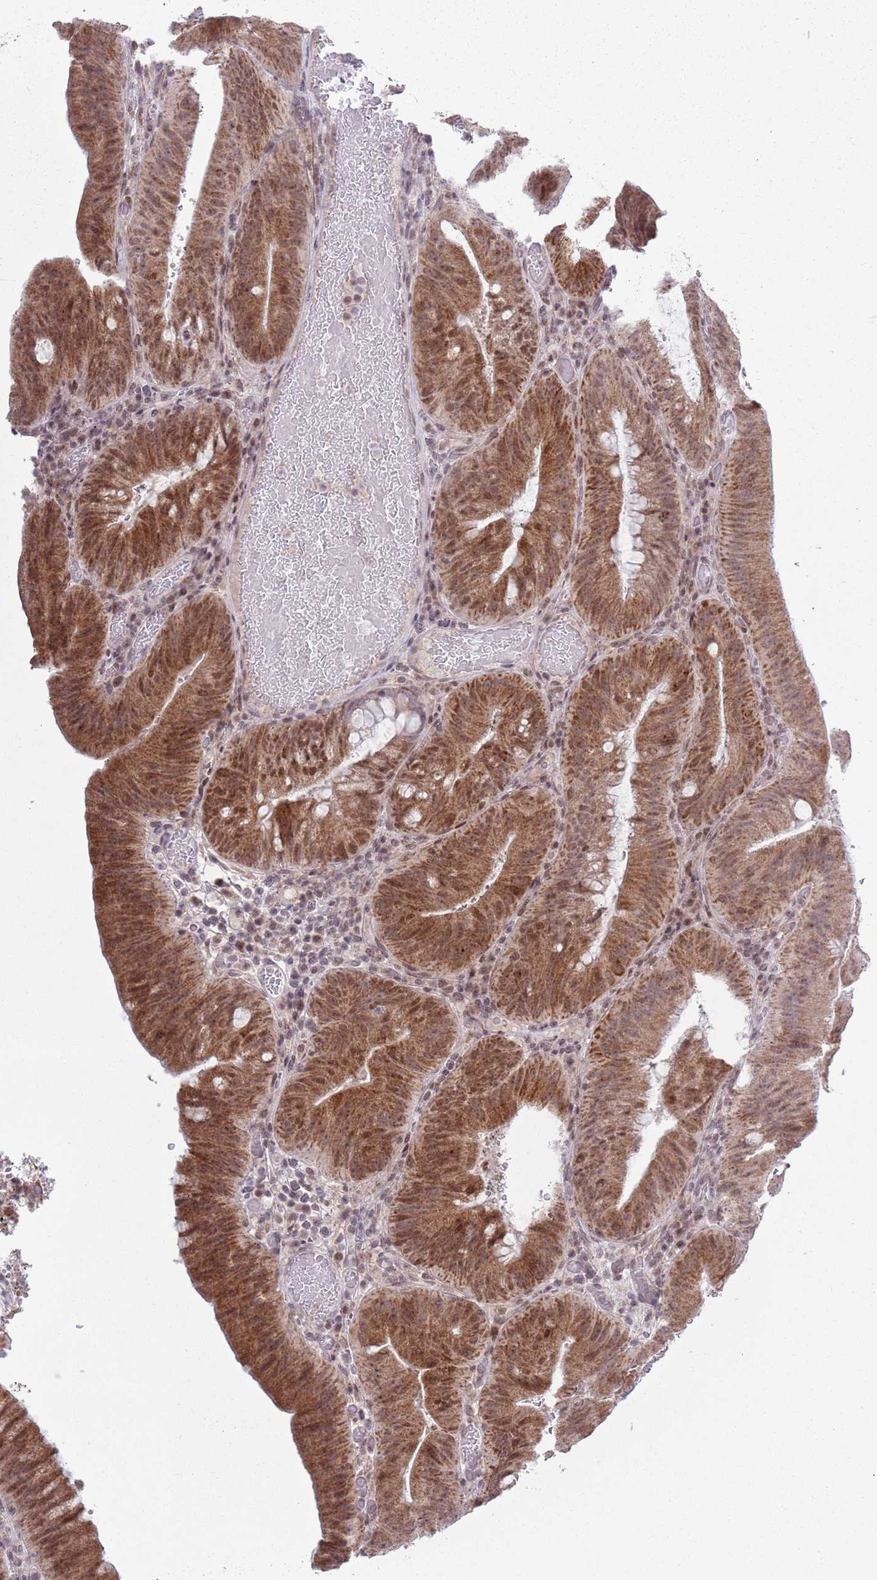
{"staining": {"intensity": "moderate", "quantity": ">75%", "location": "cytoplasmic/membranous,nuclear"}, "tissue": "colorectal cancer", "cell_type": "Tumor cells", "image_type": "cancer", "snomed": [{"axis": "morphology", "description": "Adenocarcinoma, NOS"}, {"axis": "topography", "description": "Colon"}], "caption": "Protein analysis of adenocarcinoma (colorectal) tissue exhibits moderate cytoplasmic/membranous and nuclear staining in about >75% of tumor cells.", "gene": "MRPL34", "patient": {"sex": "female", "age": 43}}